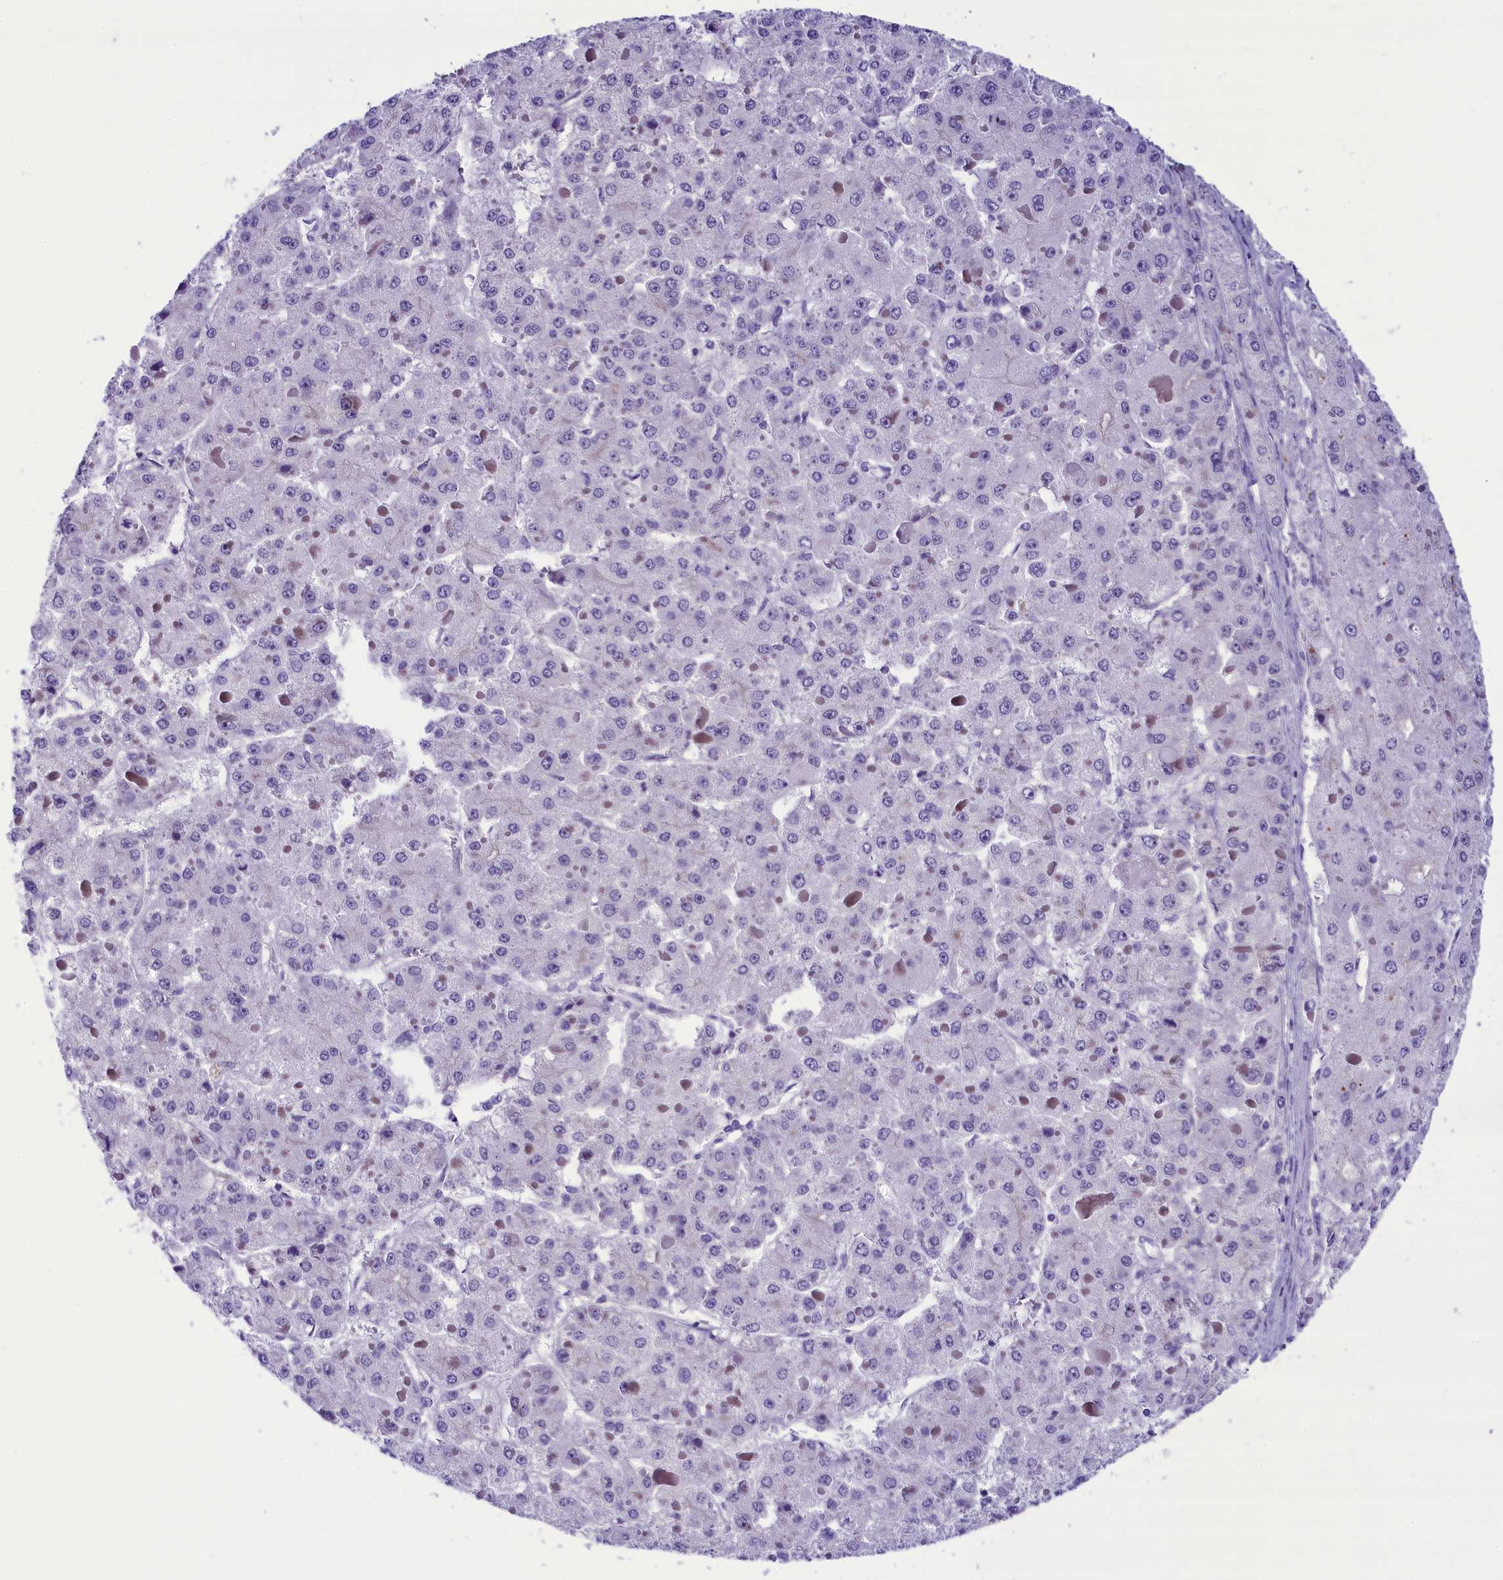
{"staining": {"intensity": "negative", "quantity": "none", "location": "none"}, "tissue": "liver cancer", "cell_type": "Tumor cells", "image_type": "cancer", "snomed": [{"axis": "morphology", "description": "Carcinoma, Hepatocellular, NOS"}, {"axis": "topography", "description": "Liver"}], "caption": "IHC micrograph of neoplastic tissue: liver hepatocellular carcinoma stained with DAB (3,3'-diaminobenzidine) shows no significant protein staining in tumor cells.", "gene": "PRR15", "patient": {"sex": "female", "age": 73}}